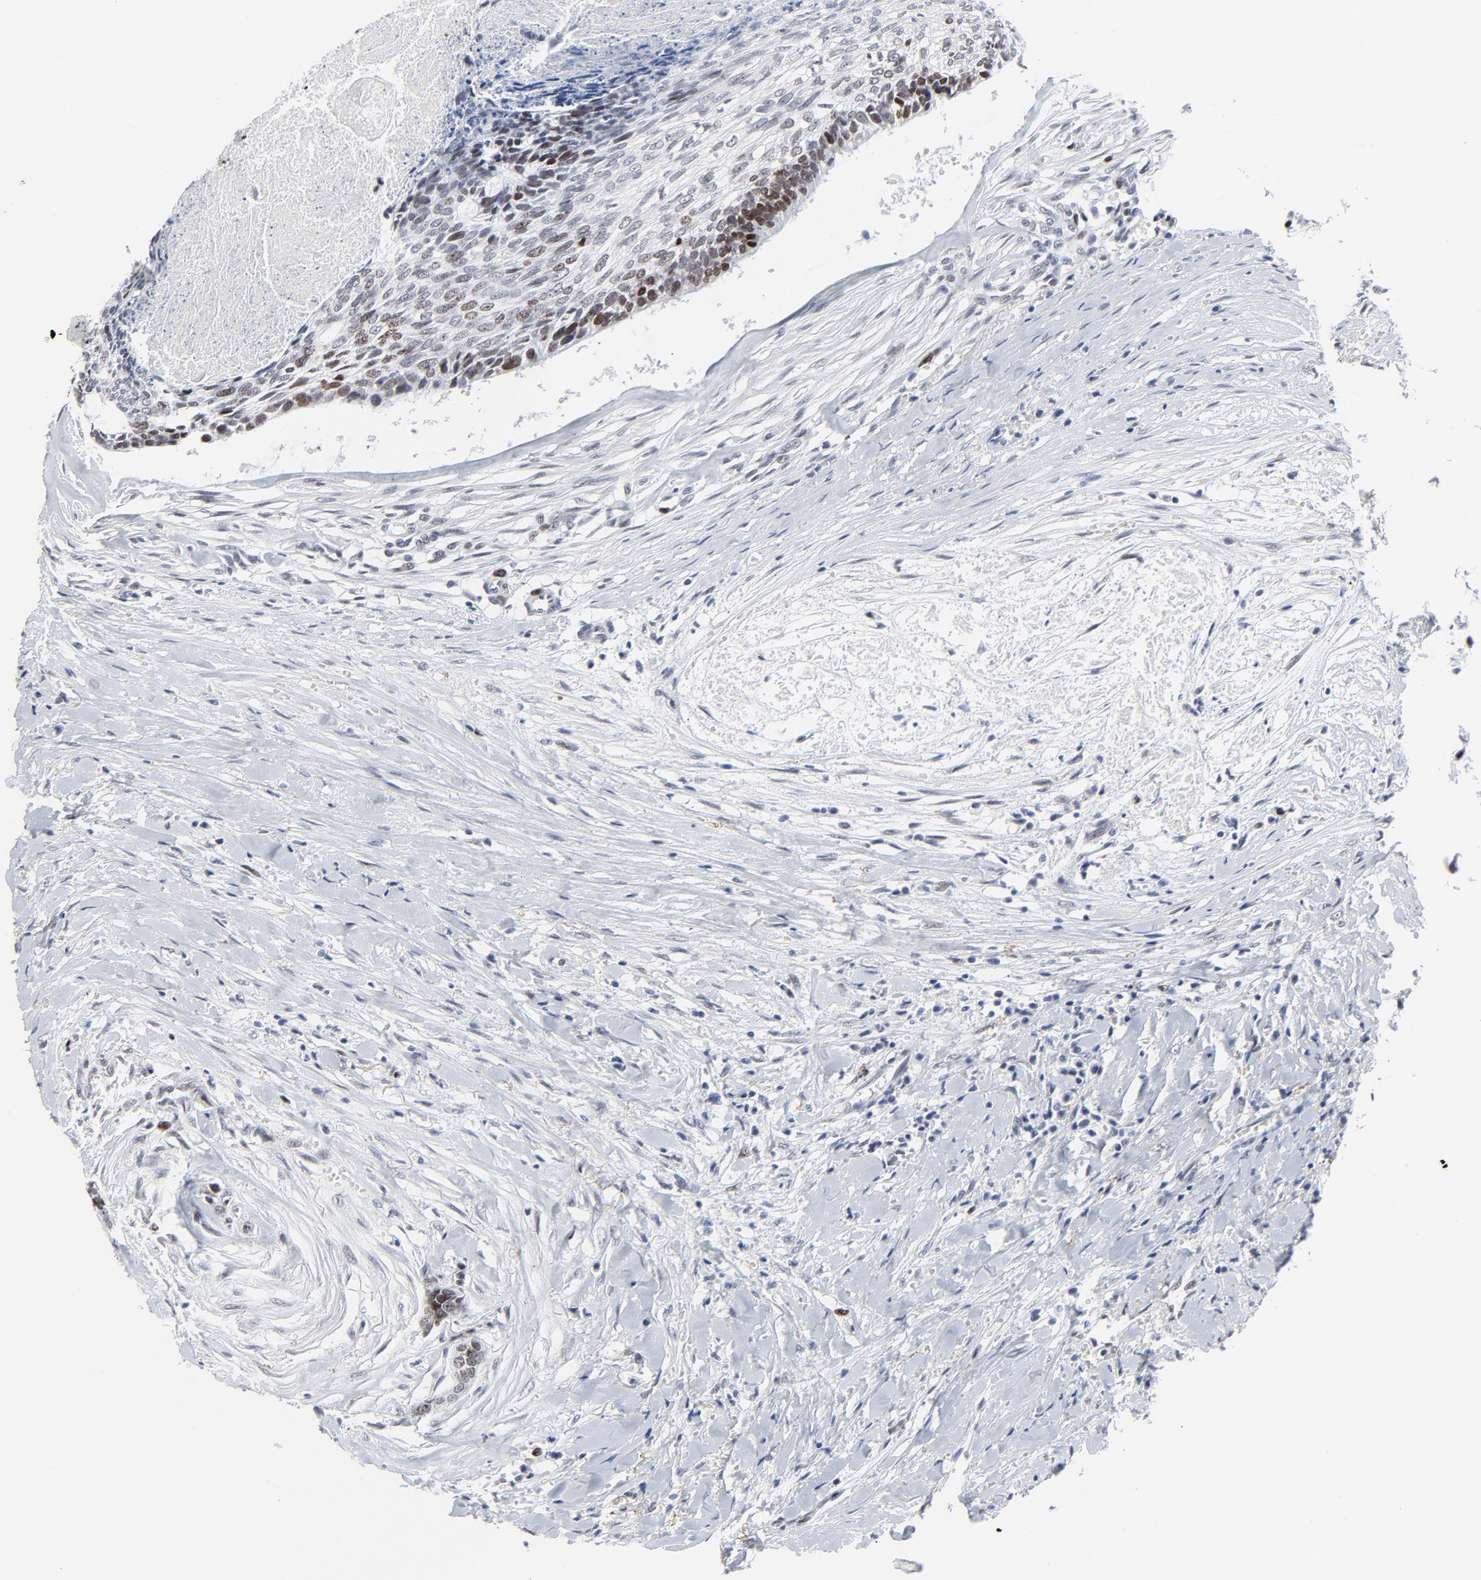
{"staining": {"intensity": "moderate", "quantity": "25%-75%", "location": "nuclear"}, "tissue": "head and neck cancer", "cell_type": "Tumor cells", "image_type": "cancer", "snomed": [{"axis": "morphology", "description": "Squamous cell carcinoma, NOS"}, {"axis": "topography", "description": "Salivary gland"}, {"axis": "topography", "description": "Head-Neck"}], "caption": "Protein expression analysis of human squamous cell carcinoma (head and neck) reveals moderate nuclear staining in approximately 25%-75% of tumor cells.", "gene": "ZNF589", "patient": {"sex": "male", "age": 70}}